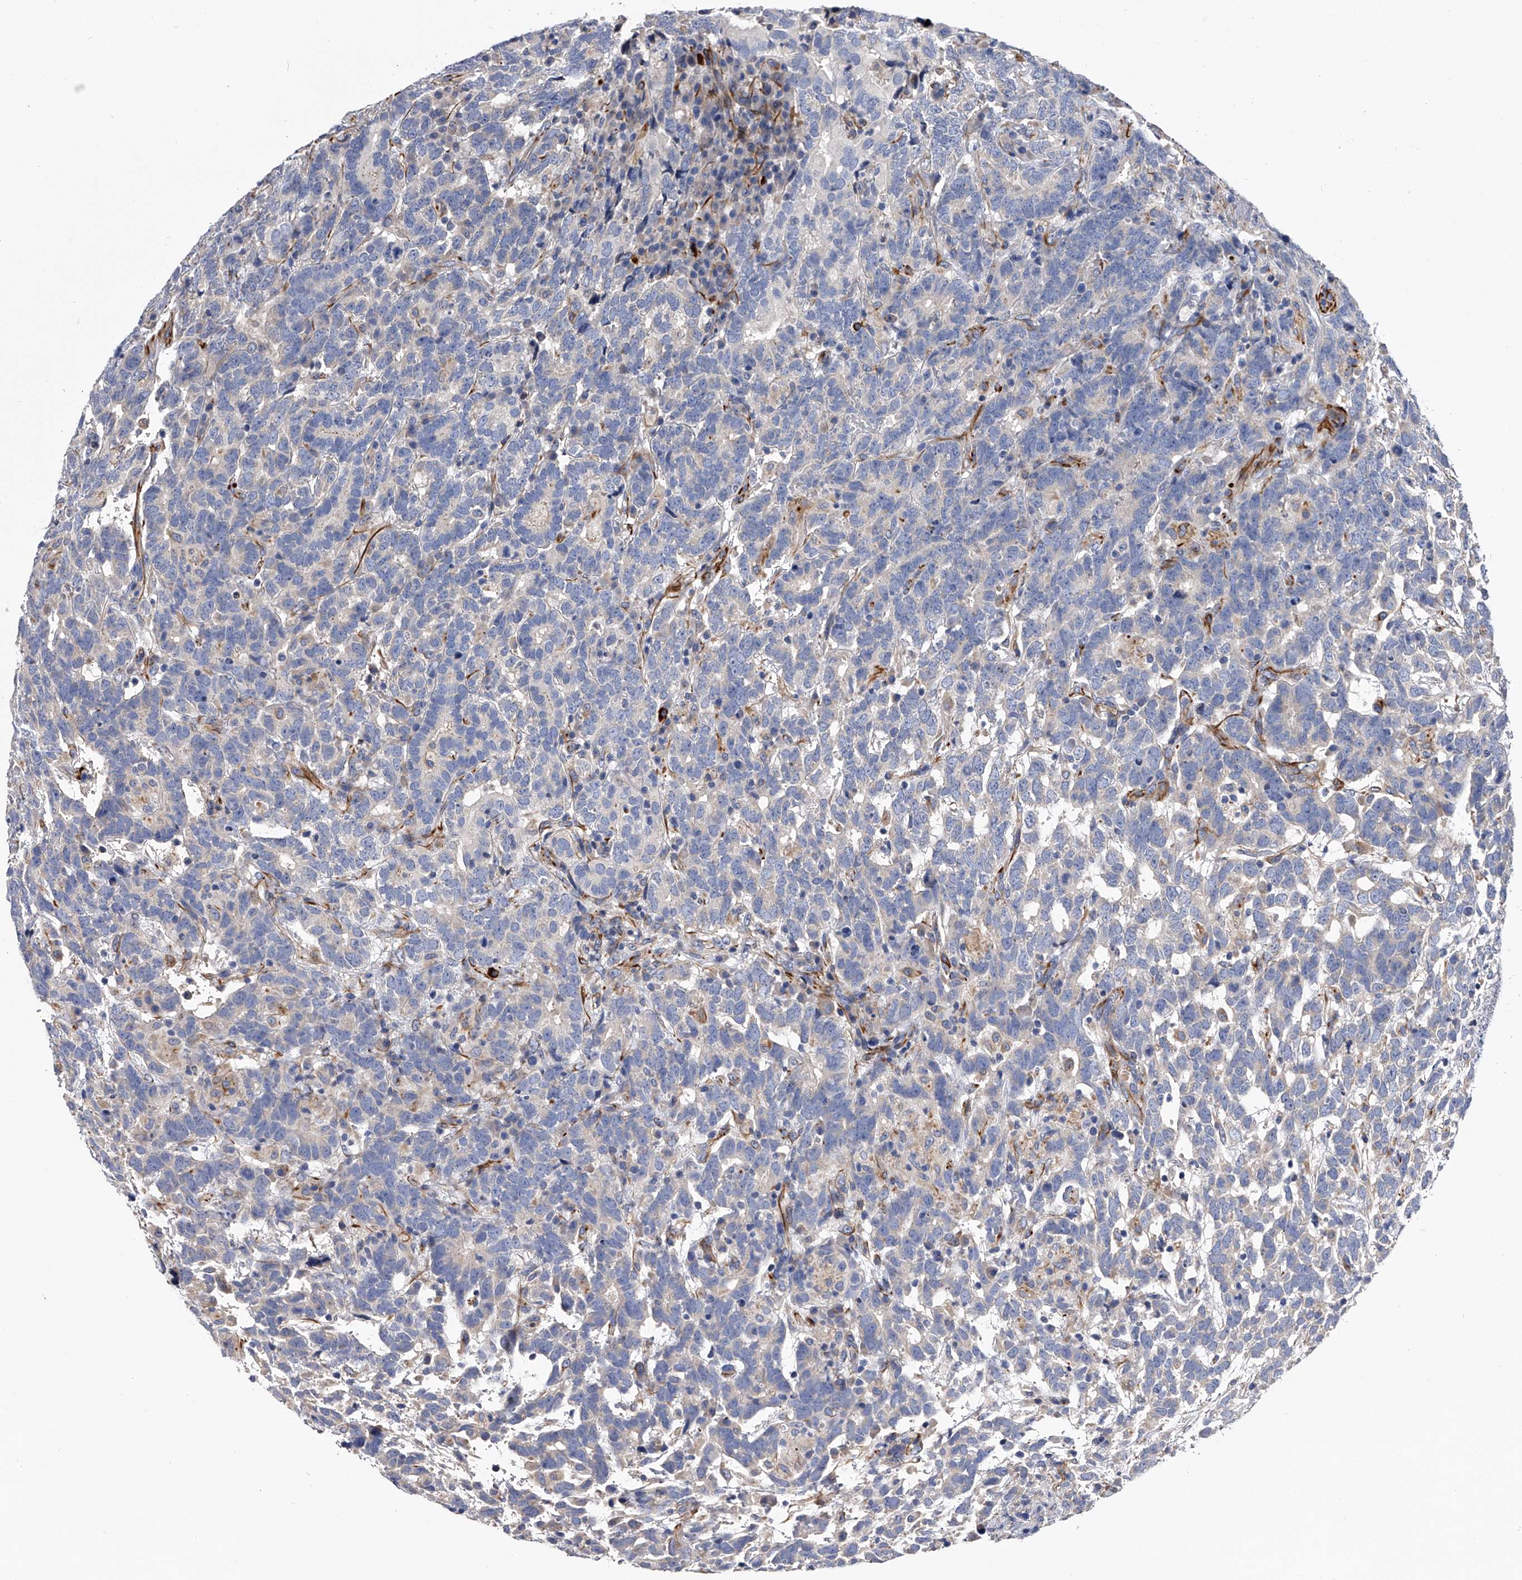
{"staining": {"intensity": "negative", "quantity": "none", "location": "none"}, "tissue": "testis cancer", "cell_type": "Tumor cells", "image_type": "cancer", "snomed": [{"axis": "morphology", "description": "Carcinoma, Embryonal, NOS"}, {"axis": "topography", "description": "Testis"}], "caption": "A photomicrograph of testis embryonal carcinoma stained for a protein displays no brown staining in tumor cells. Brightfield microscopy of immunohistochemistry stained with DAB (3,3'-diaminobenzidine) (brown) and hematoxylin (blue), captured at high magnification.", "gene": "EFCAB7", "patient": {"sex": "male", "age": 26}}